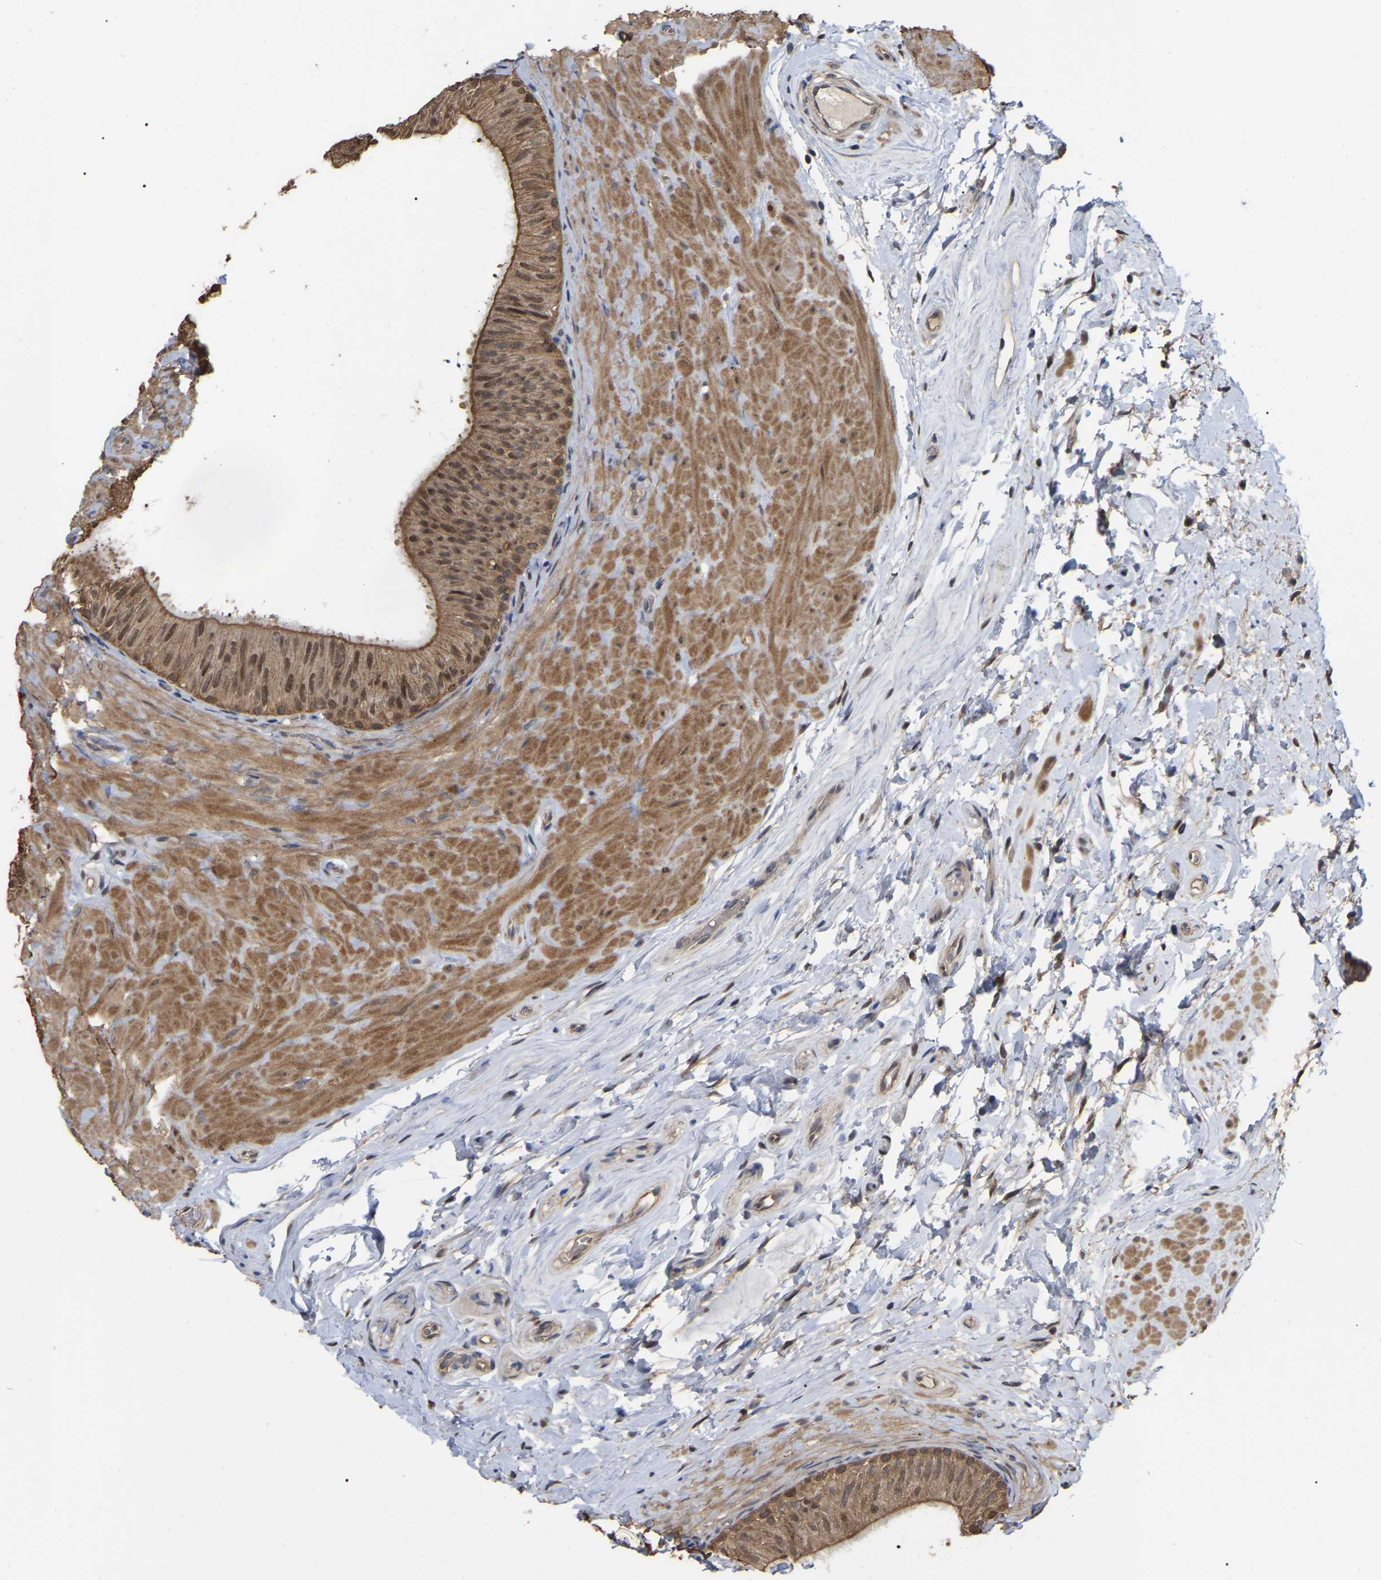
{"staining": {"intensity": "moderate", "quantity": ">75%", "location": "cytoplasmic/membranous,nuclear"}, "tissue": "epididymis", "cell_type": "Glandular cells", "image_type": "normal", "snomed": [{"axis": "morphology", "description": "Normal tissue, NOS"}, {"axis": "topography", "description": "Epididymis"}], "caption": "Immunohistochemistry staining of benign epididymis, which shows medium levels of moderate cytoplasmic/membranous,nuclear positivity in approximately >75% of glandular cells indicating moderate cytoplasmic/membranous,nuclear protein expression. The staining was performed using DAB (3,3'-diaminobenzidine) (brown) for protein detection and nuclei were counterstained in hematoxylin (blue).", "gene": "FAM219A", "patient": {"sex": "male", "age": 34}}